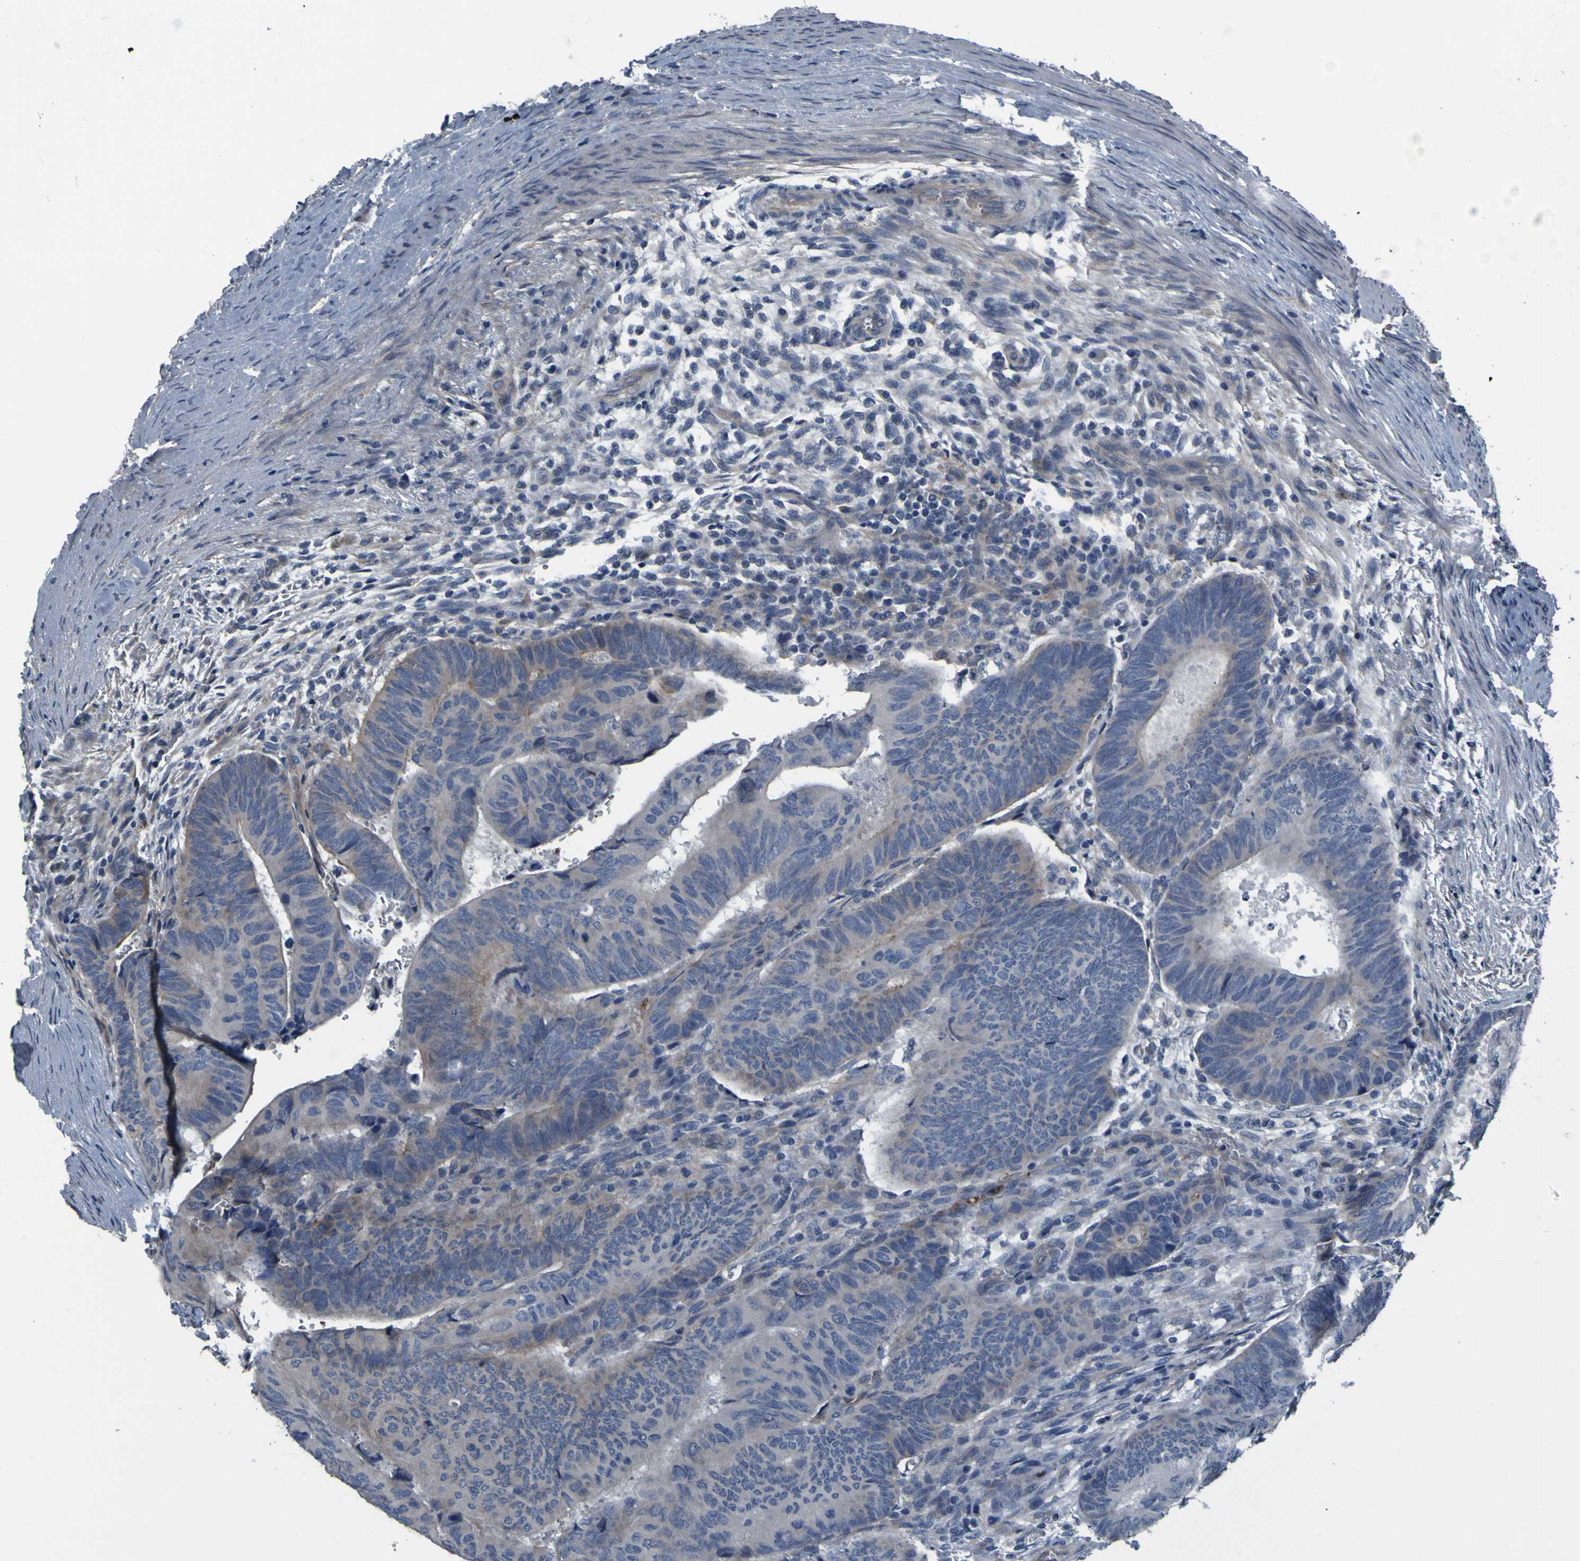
{"staining": {"intensity": "weak", "quantity": "<25%", "location": "cytoplasmic/membranous"}, "tissue": "colorectal cancer", "cell_type": "Tumor cells", "image_type": "cancer", "snomed": [{"axis": "morphology", "description": "Normal tissue, NOS"}, {"axis": "morphology", "description": "Adenocarcinoma, NOS"}, {"axis": "topography", "description": "Rectum"}, {"axis": "topography", "description": "Peripheral nerve tissue"}], "caption": "Histopathology image shows no protein positivity in tumor cells of colorectal adenocarcinoma tissue.", "gene": "GRAMD1A", "patient": {"sex": "male", "age": 92}}